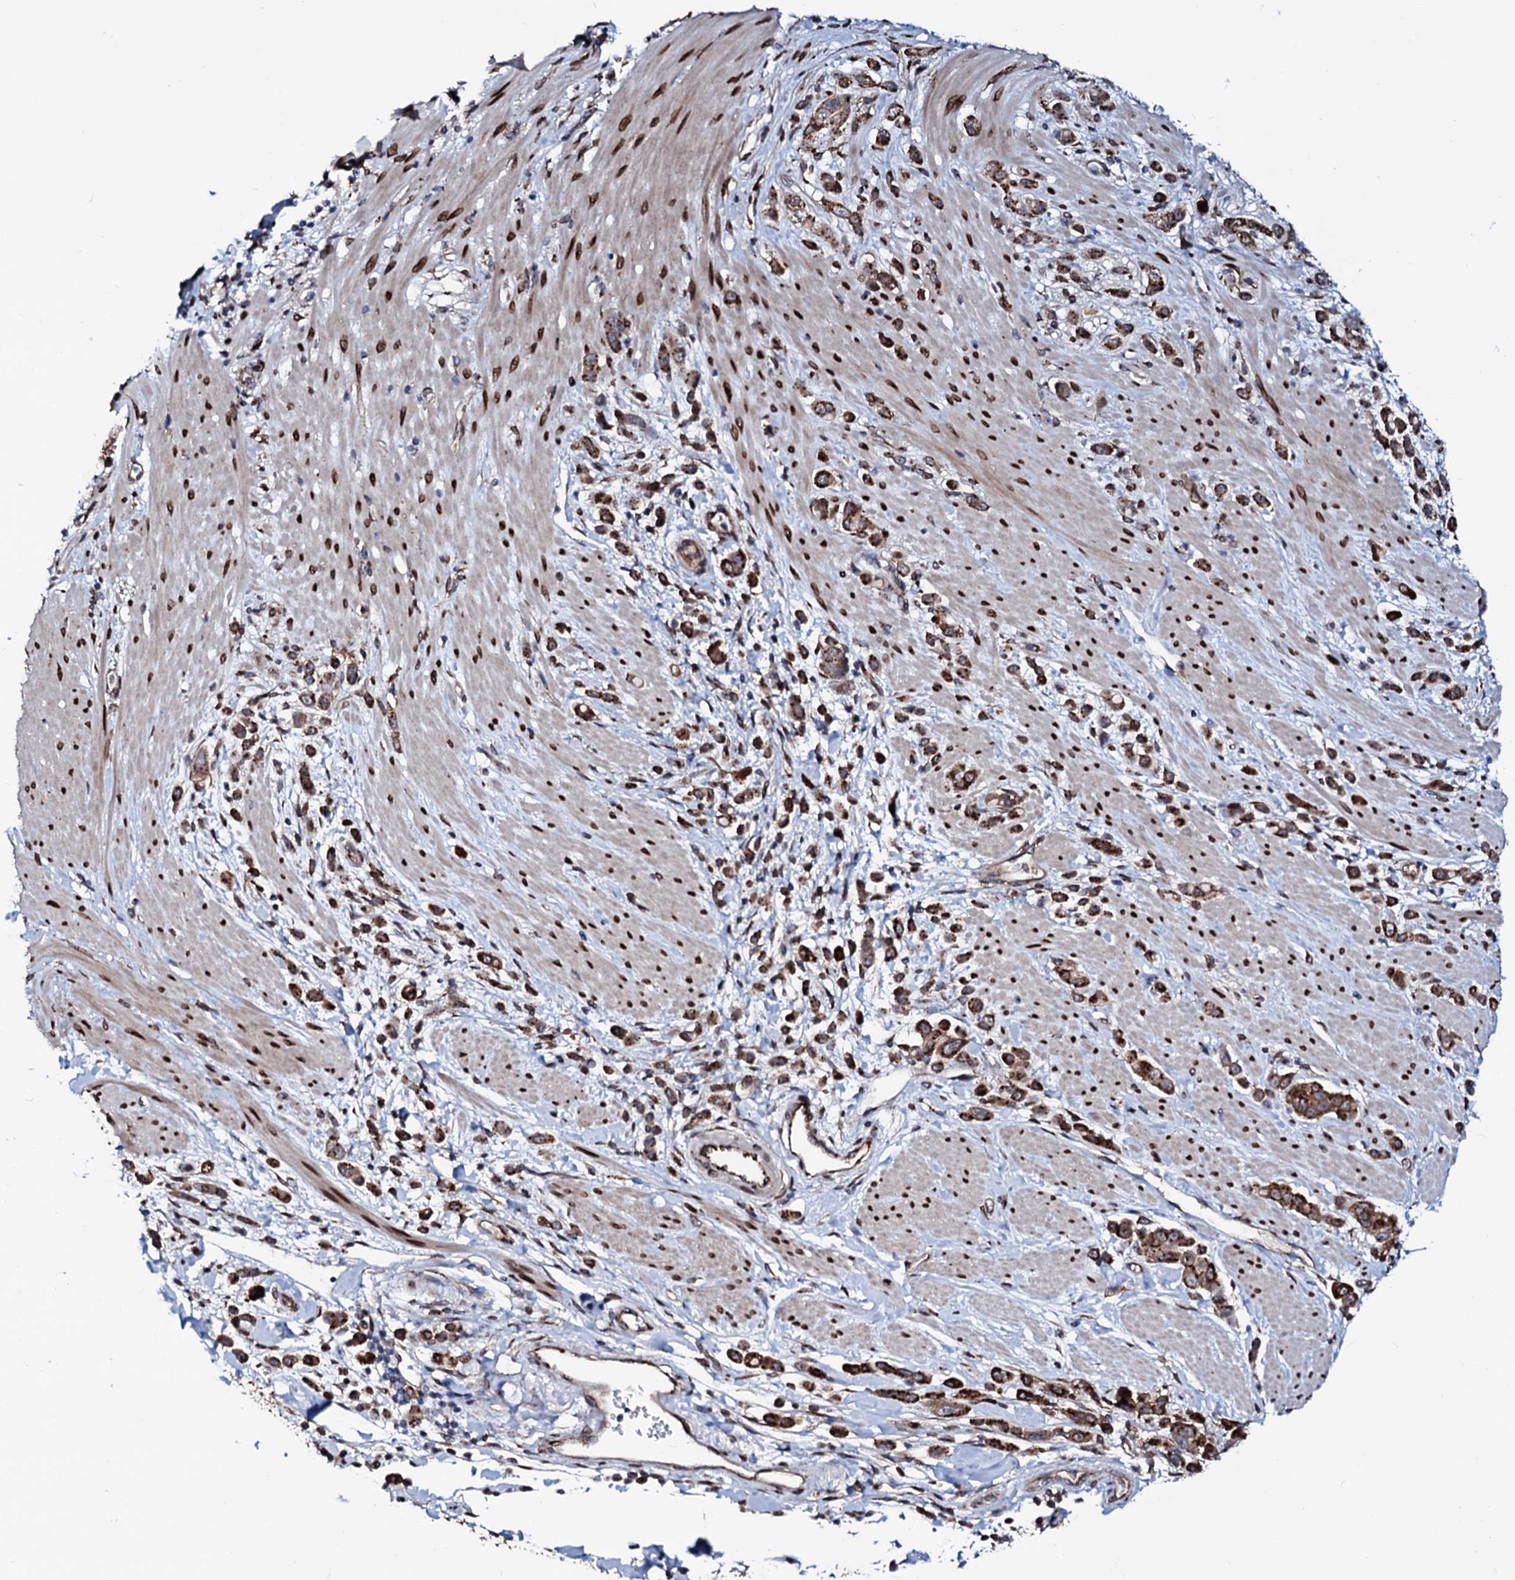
{"staining": {"intensity": "strong", "quantity": ">75%", "location": "cytoplasmic/membranous"}, "tissue": "pancreatic cancer", "cell_type": "Tumor cells", "image_type": "cancer", "snomed": [{"axis": "morphology", "description": "Normal tissue, NOS"}, {"axis": "morphology", "description": "Adenocarcinoma, NOS"}, {"axis": "topography", "description": "Pancreas"}], "caption": "Immunohistochemistry micrograph of pancreatic cancer stained for a protein (brown), which displays high levels of strong cytoplasmic/membranous staining in about >75% of tumor cells.", "gene": "TMCO3", "patient": {"sex": "female", "age": 64}}